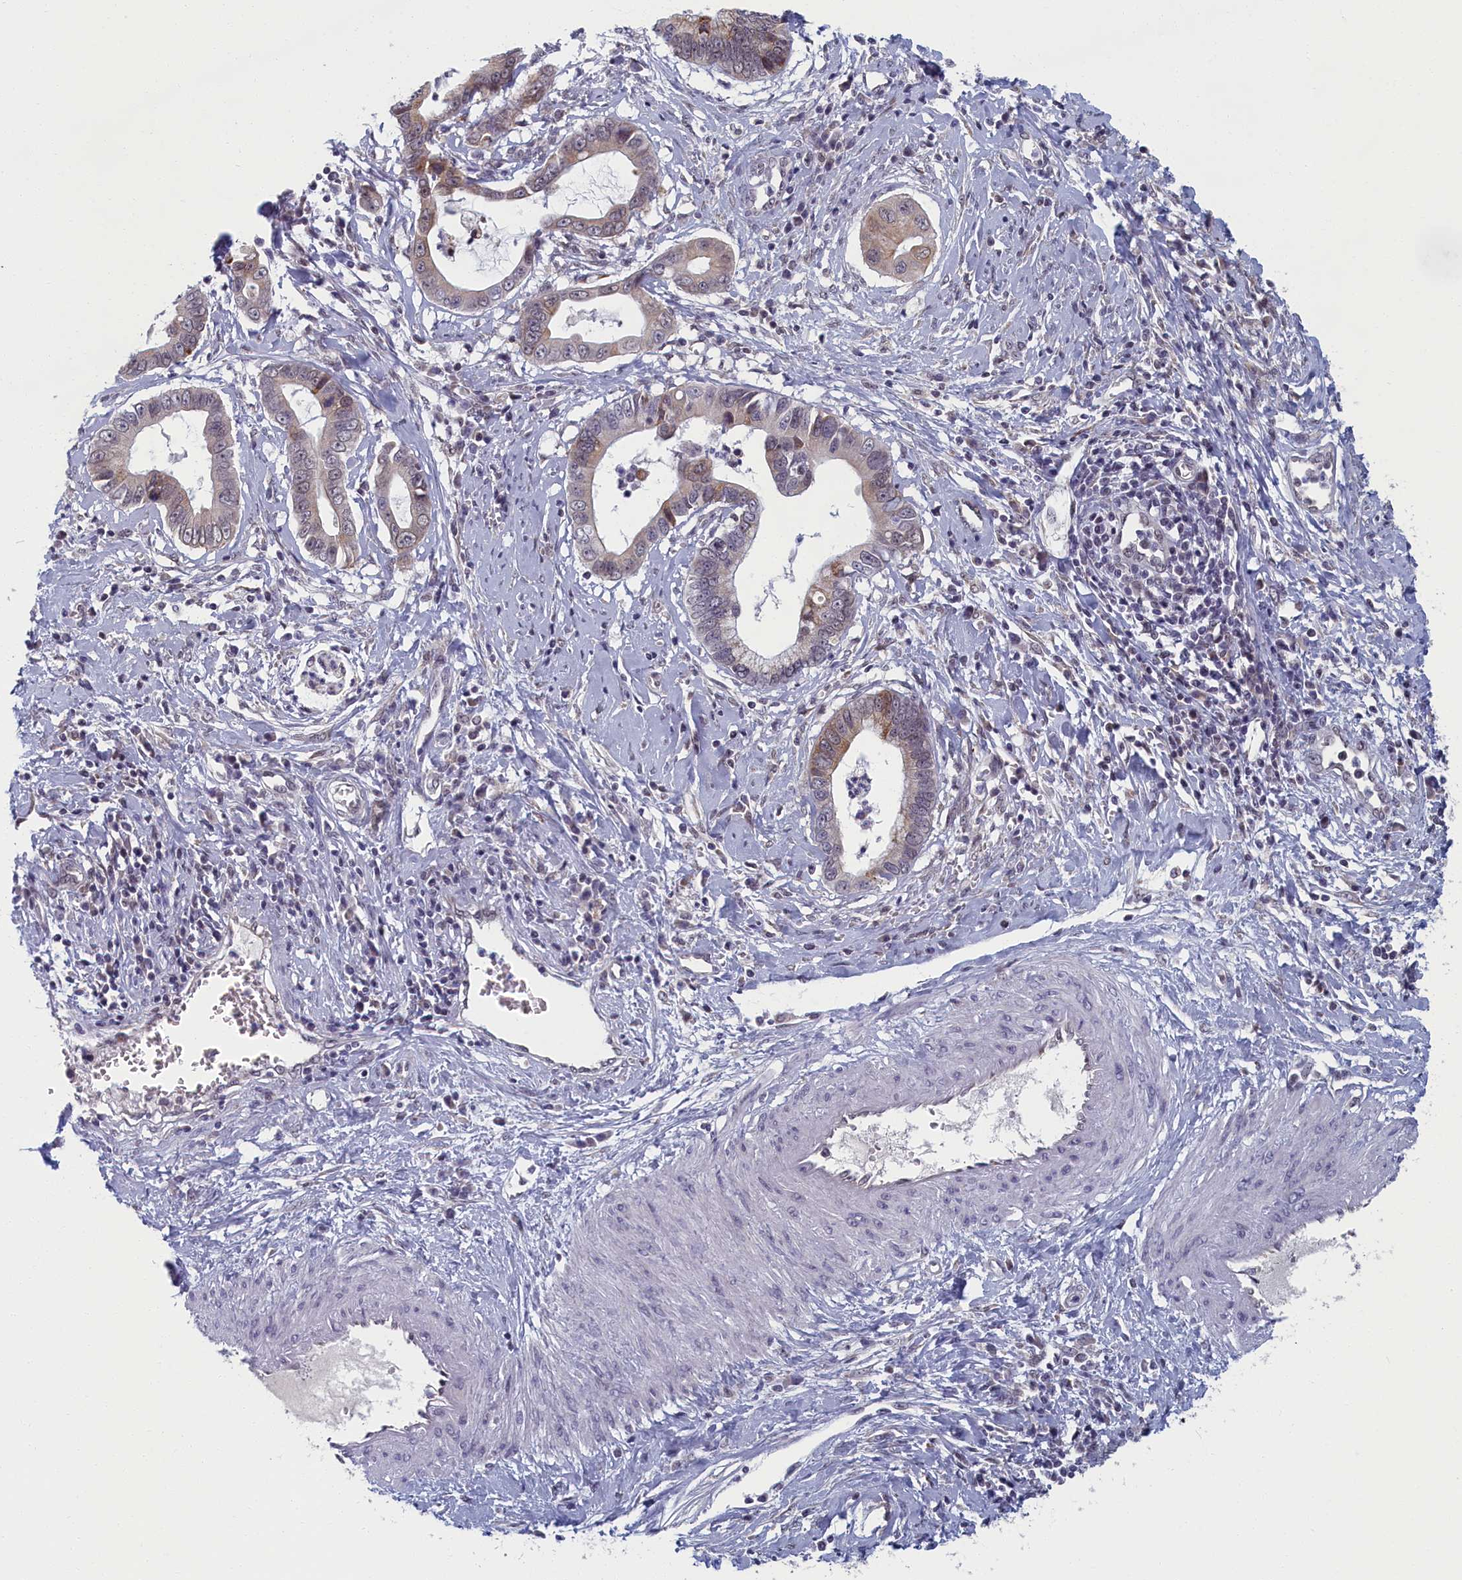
{"staining": {"intensity": "weak", "quantity": "<25%", "location": "cytoplasmic/membranous"}, "tissue": "cervical cancer", "cell_type": "Tumor cells", "image_type": "cancer", "snomed": [{"axis": "morphology", "description": "Adenocarcinoma, NOS"}, {"axis": "topography", "description": "Cervix"}], "caption": "The micrograph demonstrates no significant positivity in tumor cells of cervical cancer. (Brightfield microscopy of DAB immunohistochemistry (IHC) at high magnification).", "gene": "DNAJC17", "patient": {"sex": "female", "age": 44}}